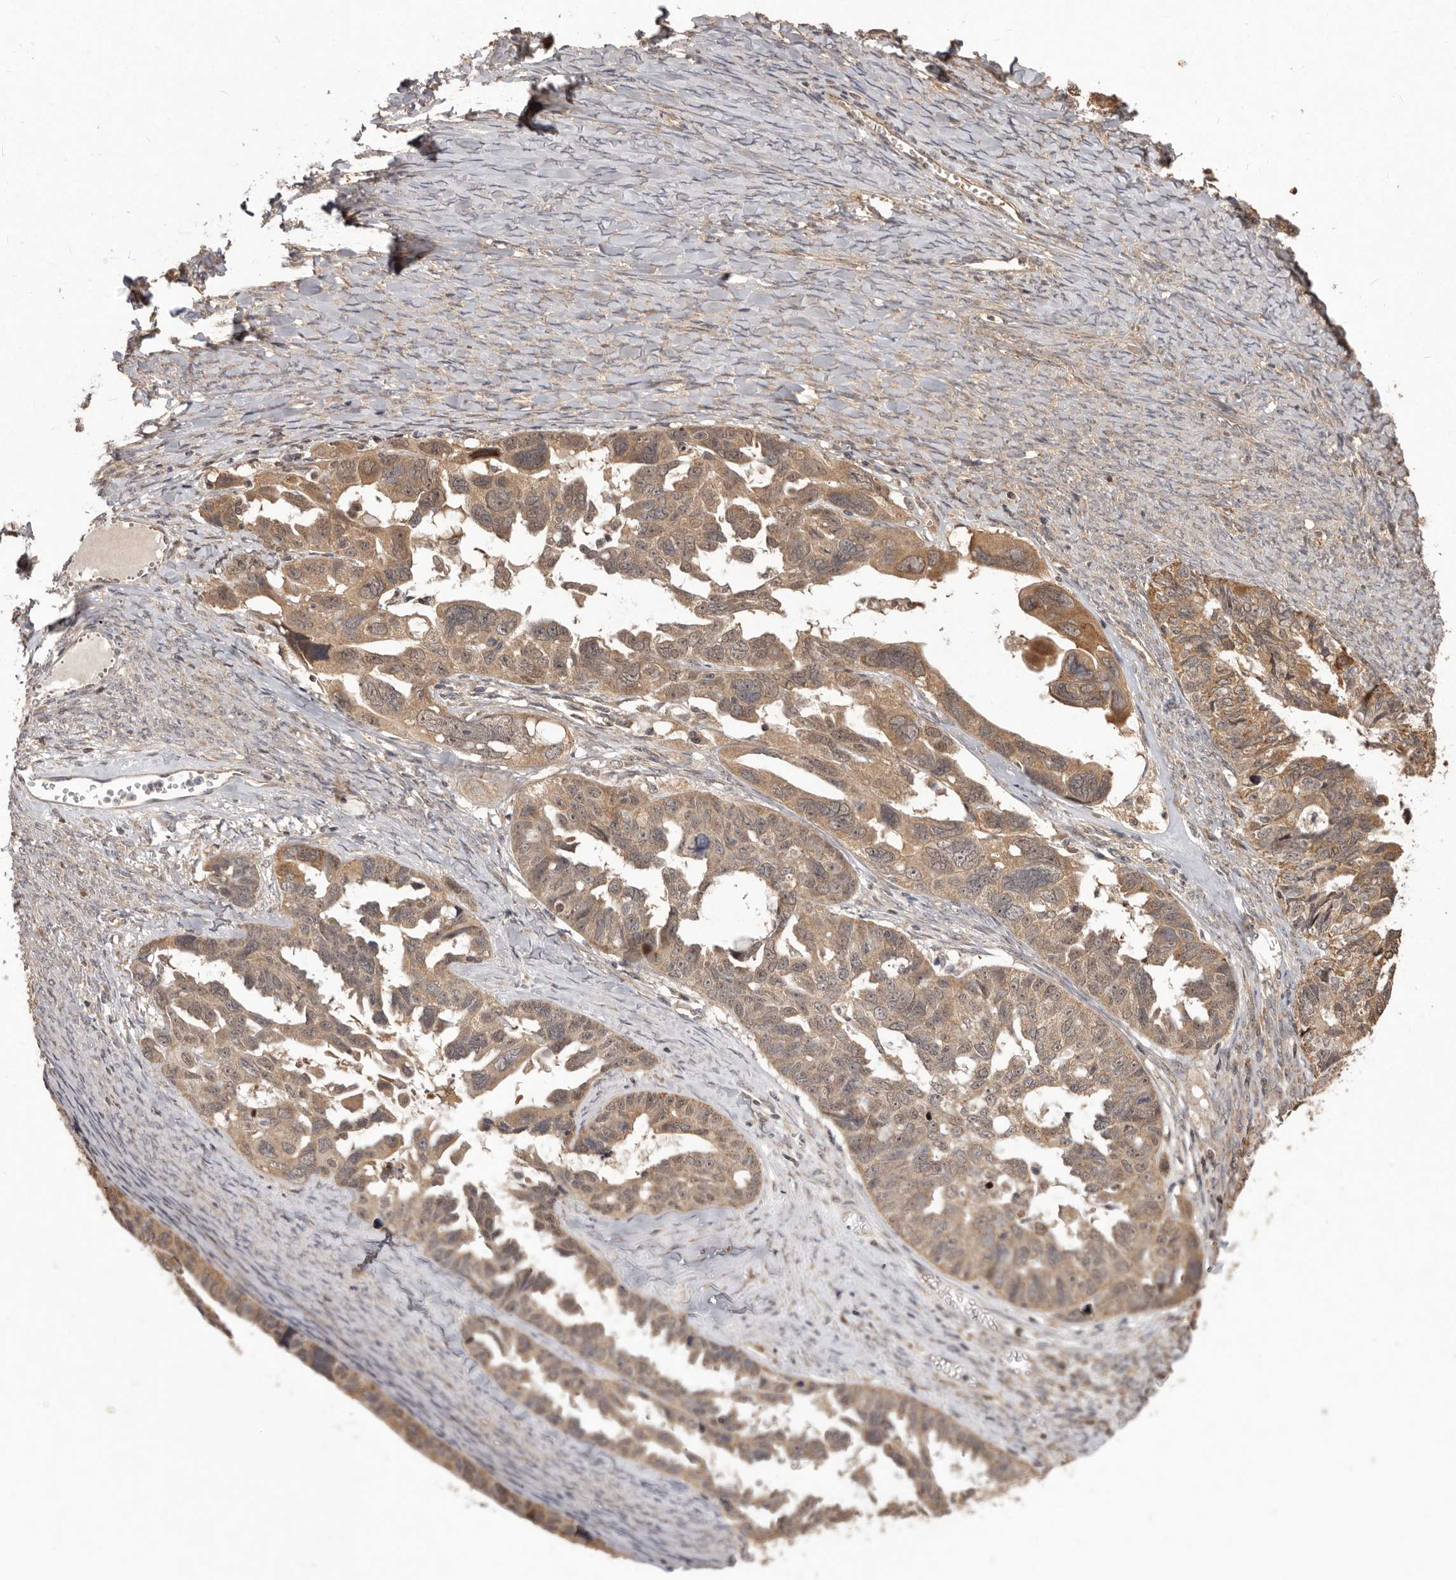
{"staining": {"intensity": "moderate", "quantity": ">75%", "location": "cytoplasmic/membranous"}, "tissue": "ovarian cancer", "cell_type": "Tumor cells", "image_type": "cancer", "snomed": [{"axis": "morphology", "description": "Cystadenocarcinoma, serous, NOS"}, {"axis": "topography", "description": "Ovary"}], "caption": "IHC of ovarian cancer (serous cystadenocarcinoma) reveals medium levels of moderate cytoplasmic/membranous staining in approximately >75% of tumor cells.", "gene": "MTO1", "patient": {"sex": "female", "age": 79}}